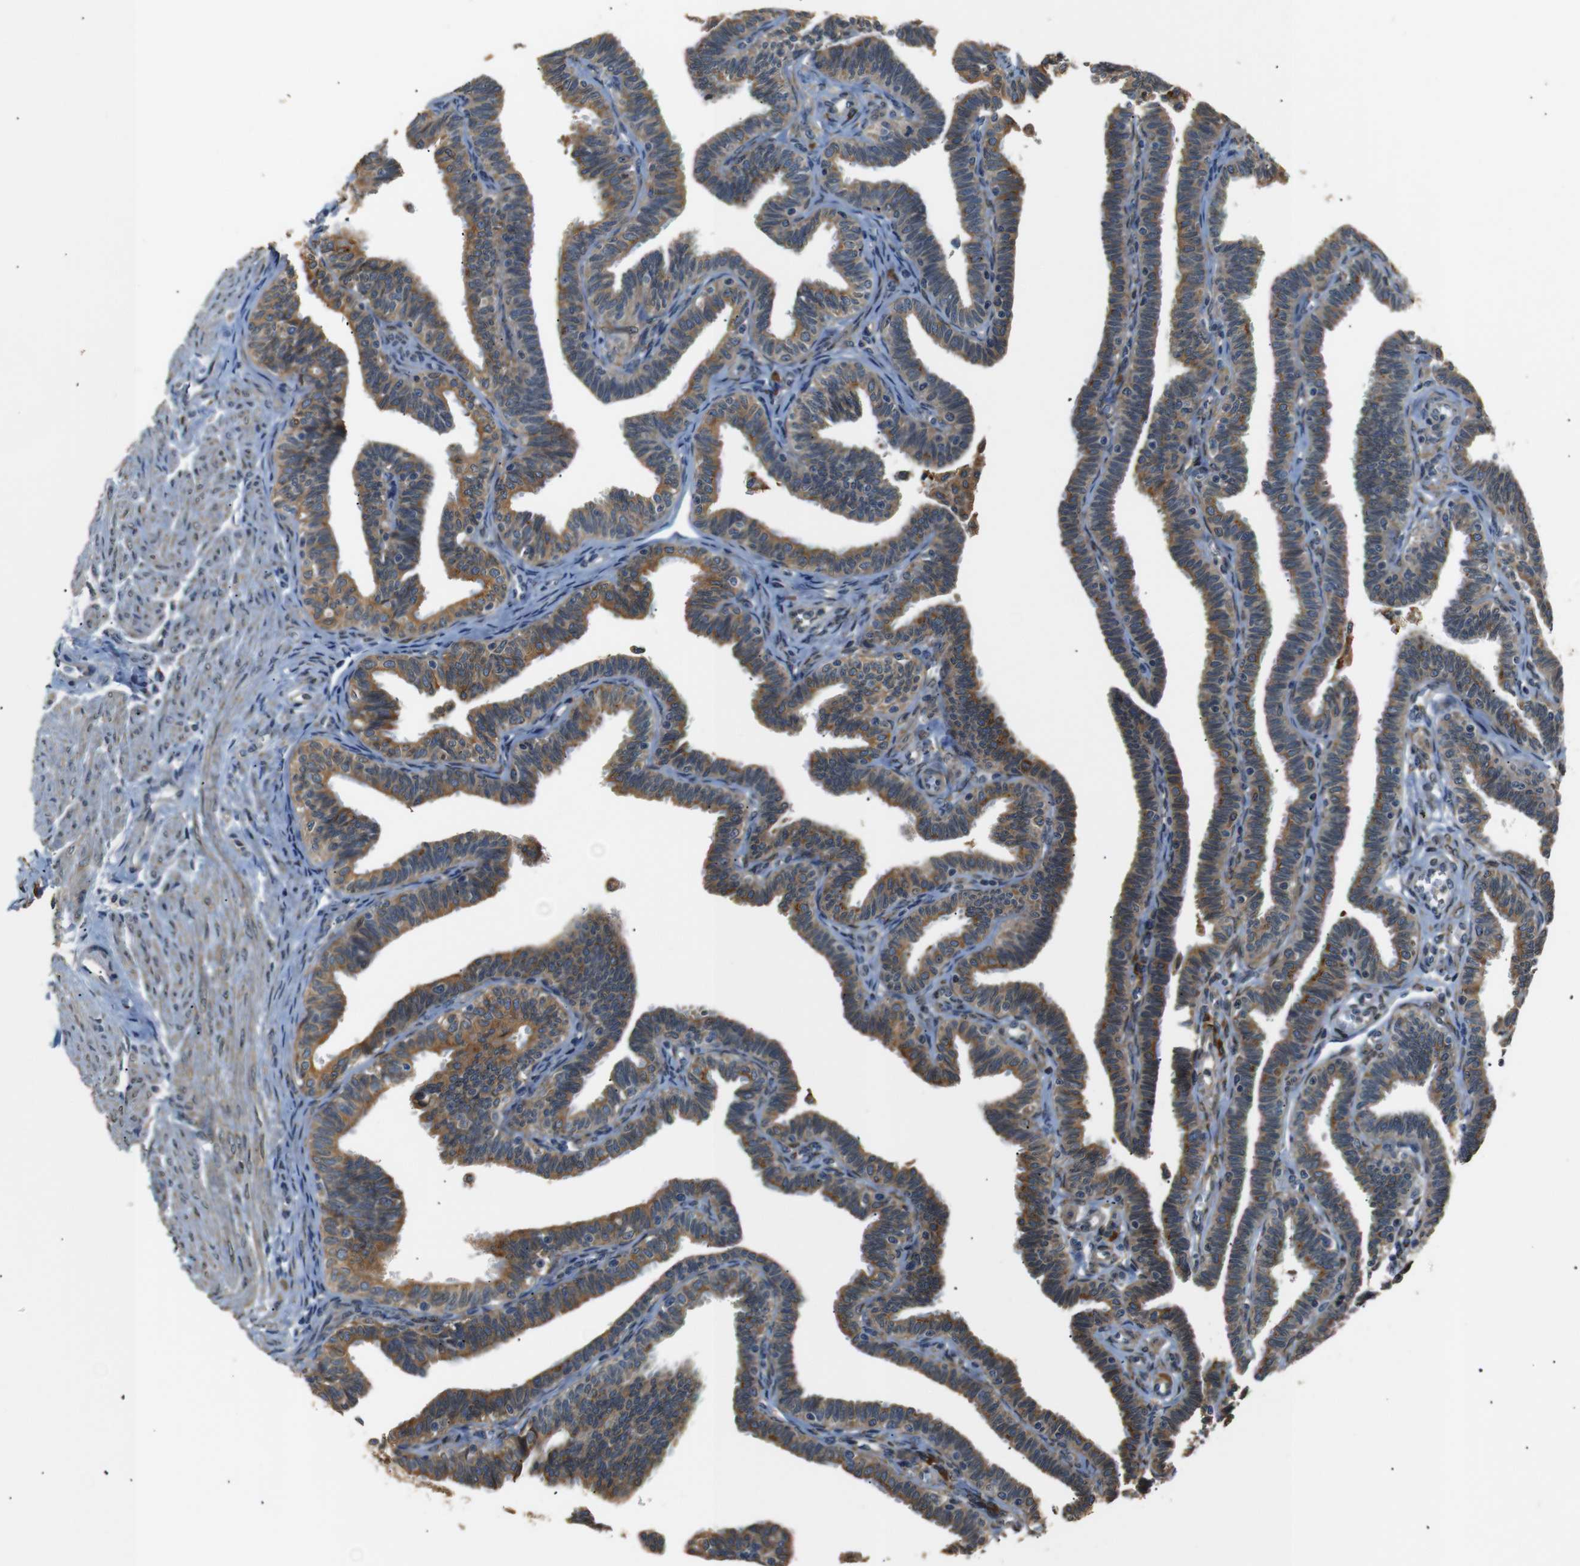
{"staining": {"intensity": "moderate", "quantity": ">75%", "location": "cytoplasmic/membranous"}, "tissue": "fallopian tube", "cell_type": "Glandular cells", "image_type": "normal", "snomed": [{"axis": "morphology", "description": "Normal tissue, NOS"}, {"axis": "topography", "description": "Fallopian tube"}, {"axis": "topography", "description": "Ovary"}], "caption": "The immunohistochemical stain shows moderate cytoplasmic/membranous positivity in glandular cells of benign fallopian tube.", "gene": "TMED2", "patient": {"sex": "female", "age": 23}}